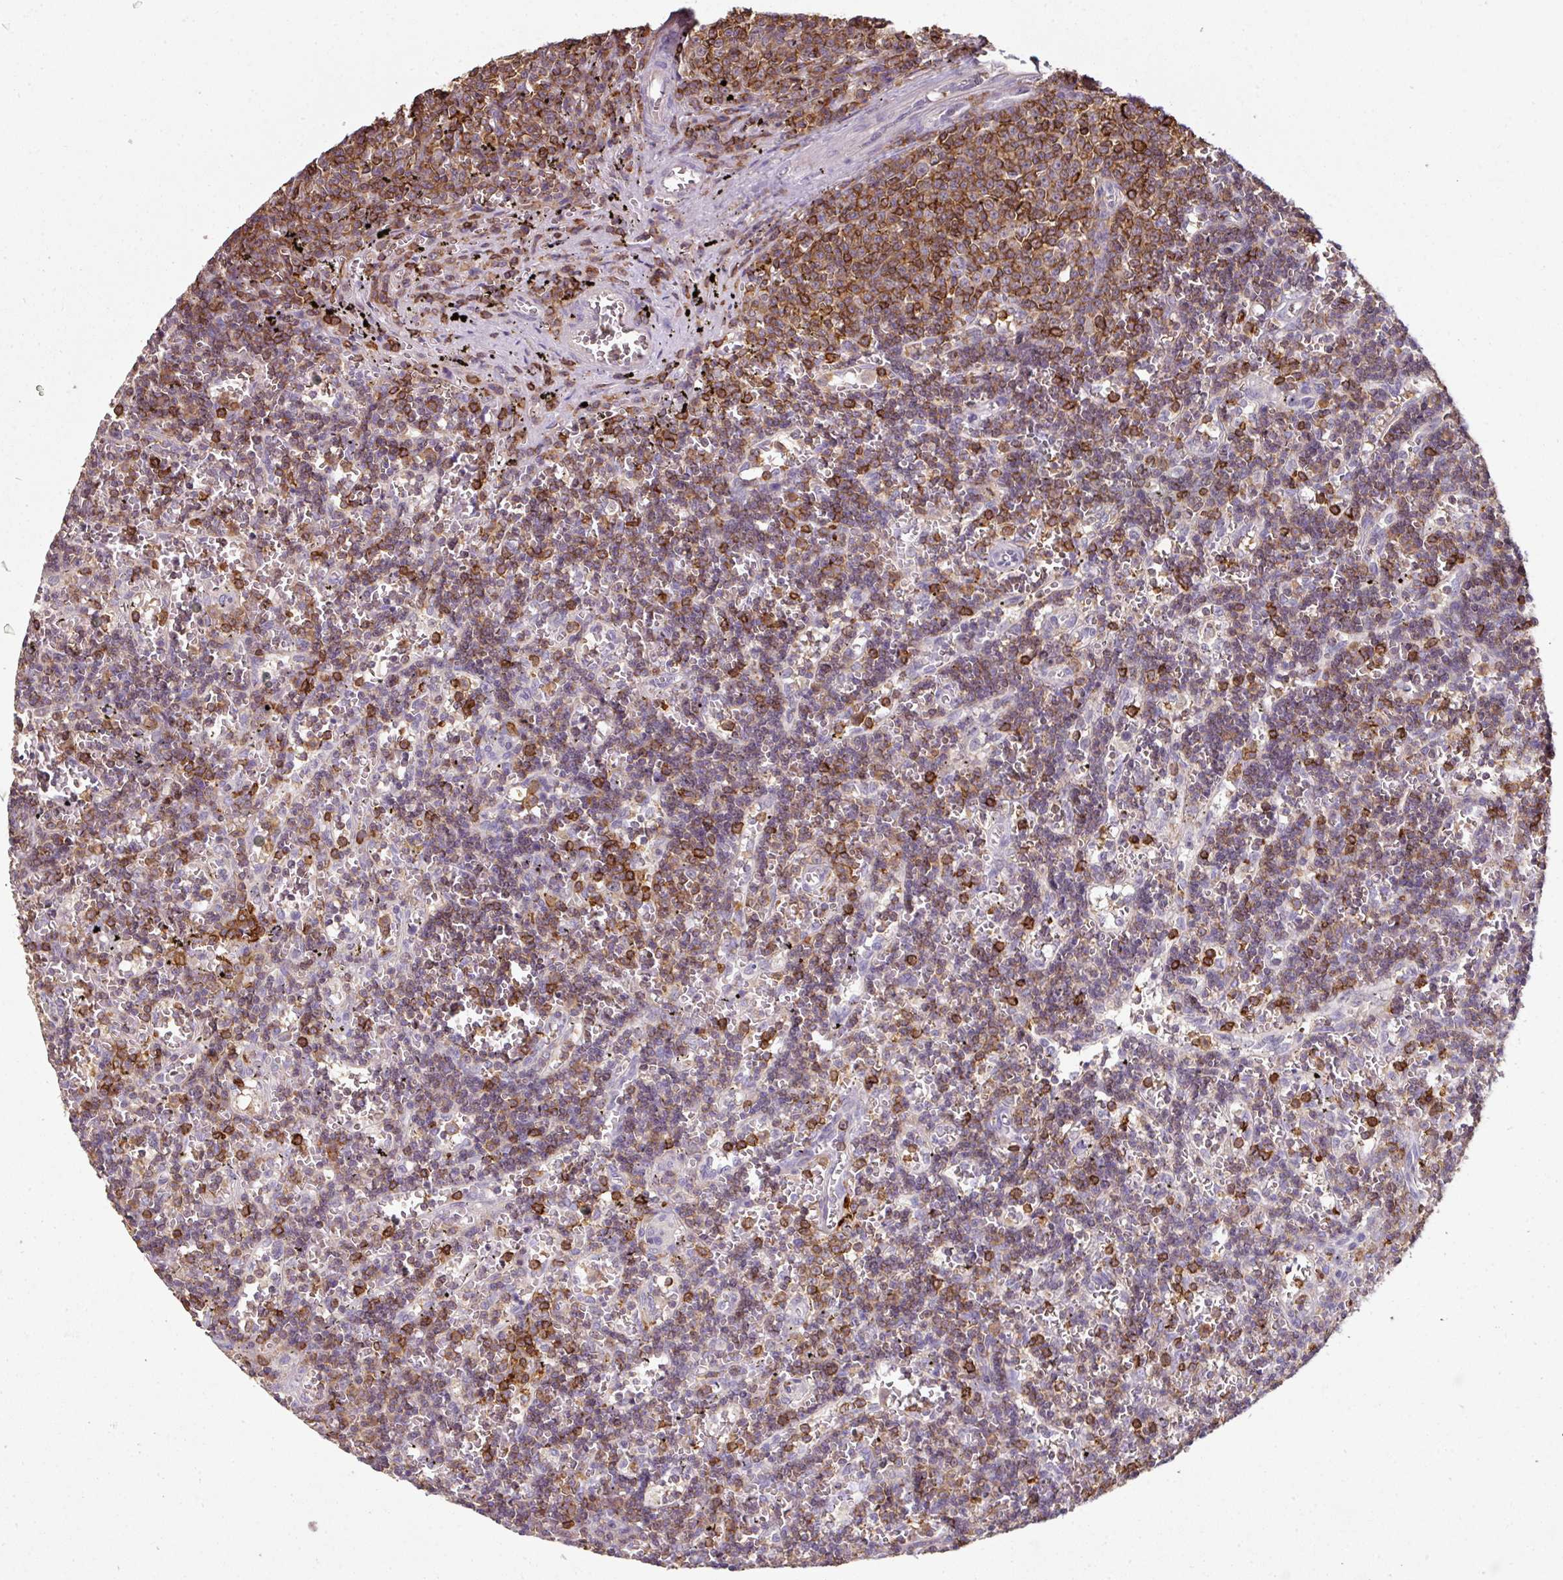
{"staining": {"intensity": "moderate", "quantity": "25%-75%", "location": "cytoplasmic/membranous"}, "tissue": "lymphoma", "cell_type": "Tumor cells", "image_type": "cancer", "snomed": [{"axis": "morphology", "description": "Malignant lymphoma, non-Hodgkin's type, Low grade"}, {"axis": "topography", "description": "Spleen"}], "caption": "Tumor cells exhibit medium levels of moderate cytoplasmic/membranous staining in about 25%-75% of cells in lymphoma.", "gene": "OLFML2B", "patient": {"sex": "male", "age": 60}}